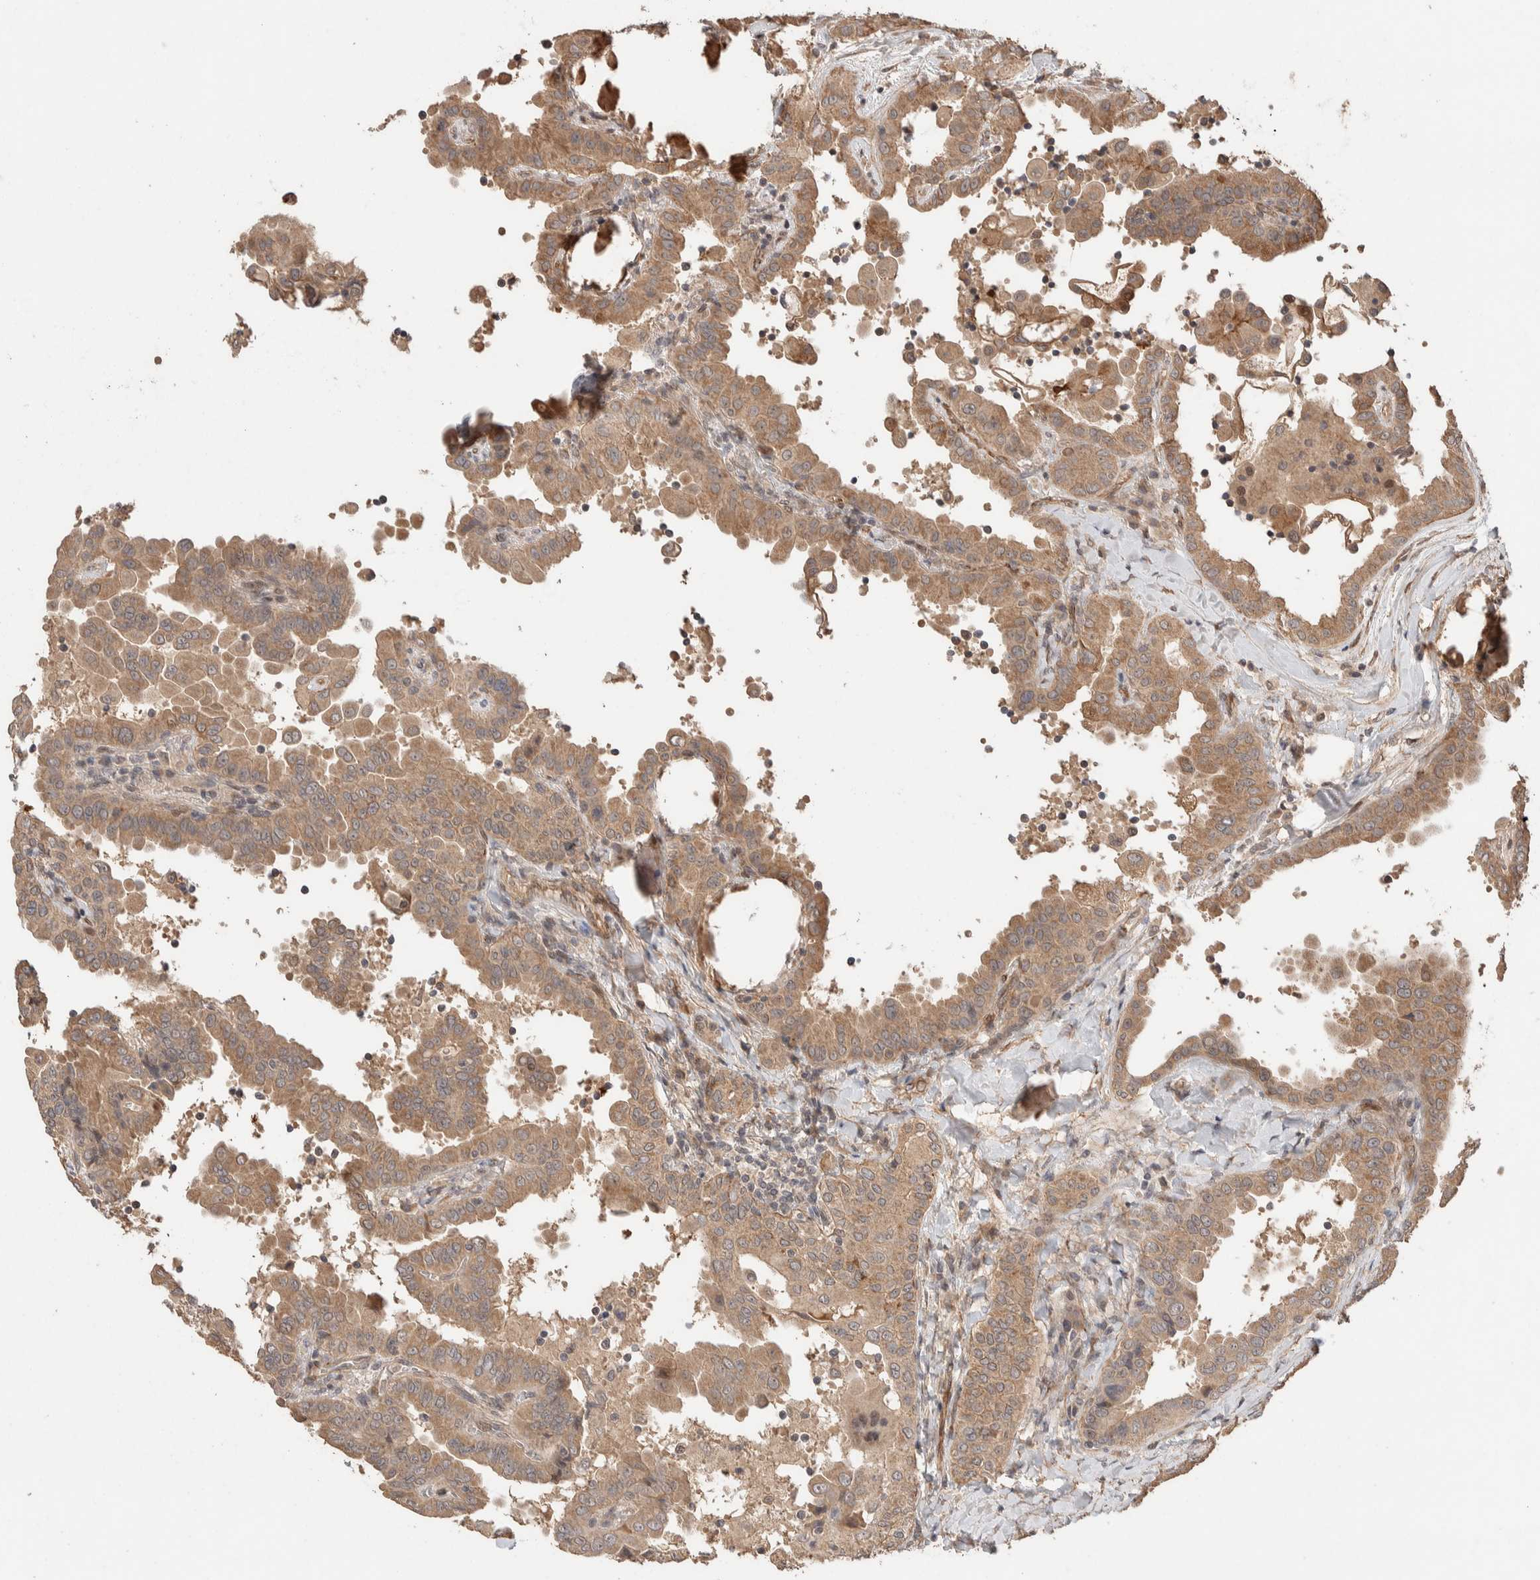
{"staining": {"intensity": "moderate", "quantity": ">75%", "location": "cytoplasmic/membranous"}, "tissue": "thyroid cancer", "cell_type": "Tumor cells", "image_type": "cancer", "snomed": [{"axis": "morphology", "description": "Papillary adenocarcinoma, NOS"}, {"axis": "topography", "description": "Thyroid gland"}], "caption": "There is medium levels of moderate cytoplasmic/membranous staining in tumor cells of papillary adenocarcinoma (thyroid), as demonstrated by immunohistochemical staining (brown color).", "gene": "PRDM15", "patient": {"sex": "male", "age": 33}}